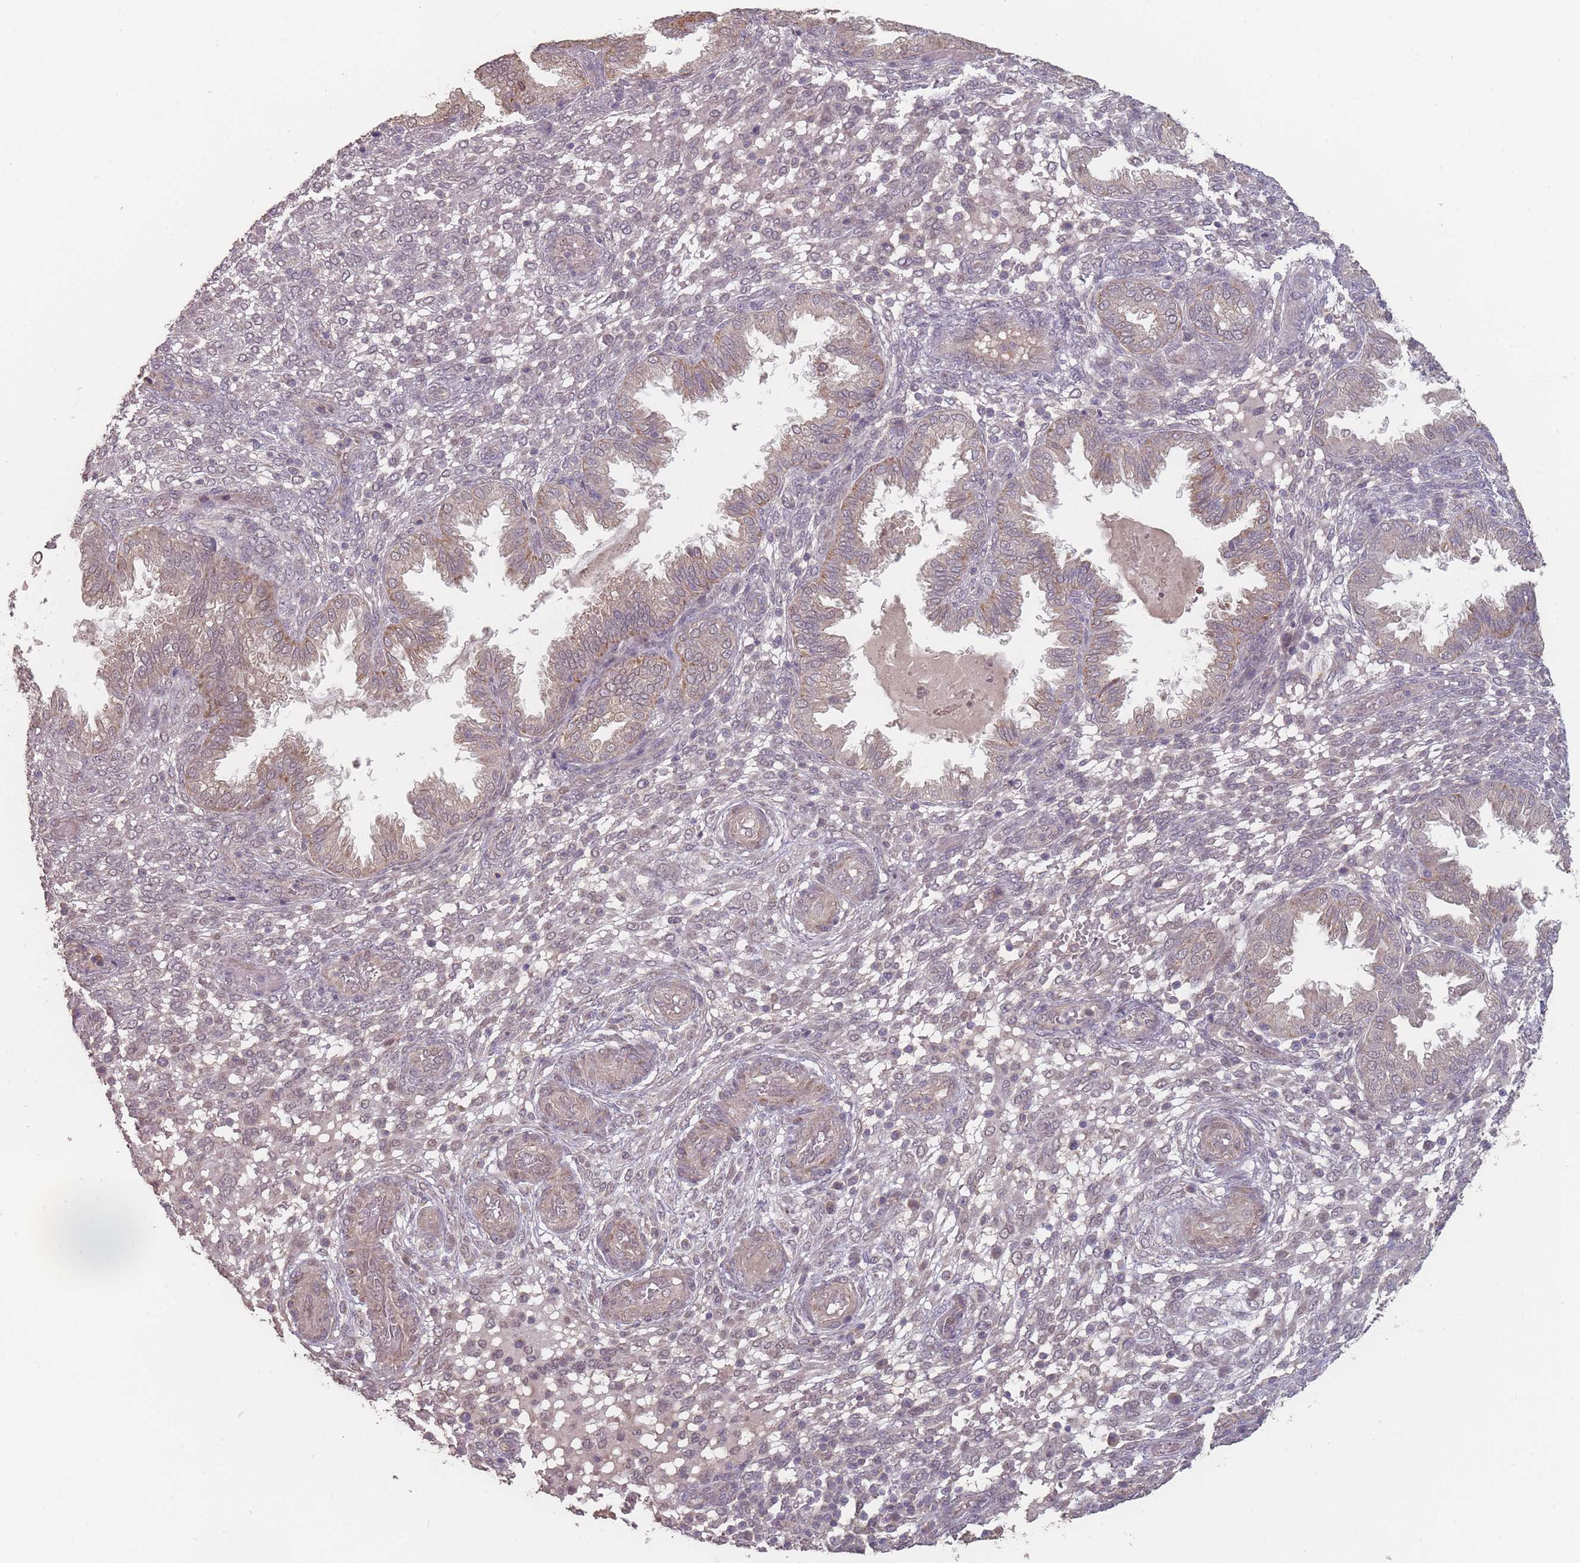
{"staining": {"intensity": "weak", "quantity": "<25%", "location": "nuclear"}, "tissue": "endometrium", "cell_type": "Cells in endometrial stroma", "image_type": "normal", "snomed": [{"axis": "morphology", "description": "Normal tissue, NOS"}, {"axis": "topography", "description": "Endometrium"}], "caption": "Human endometrium stained for a protein using immunohistochemistry exhibits no positivity in cells in endometrial stroma.", "gene": "ERCC6L", "patient": {"sex": "female", "age": 33}}